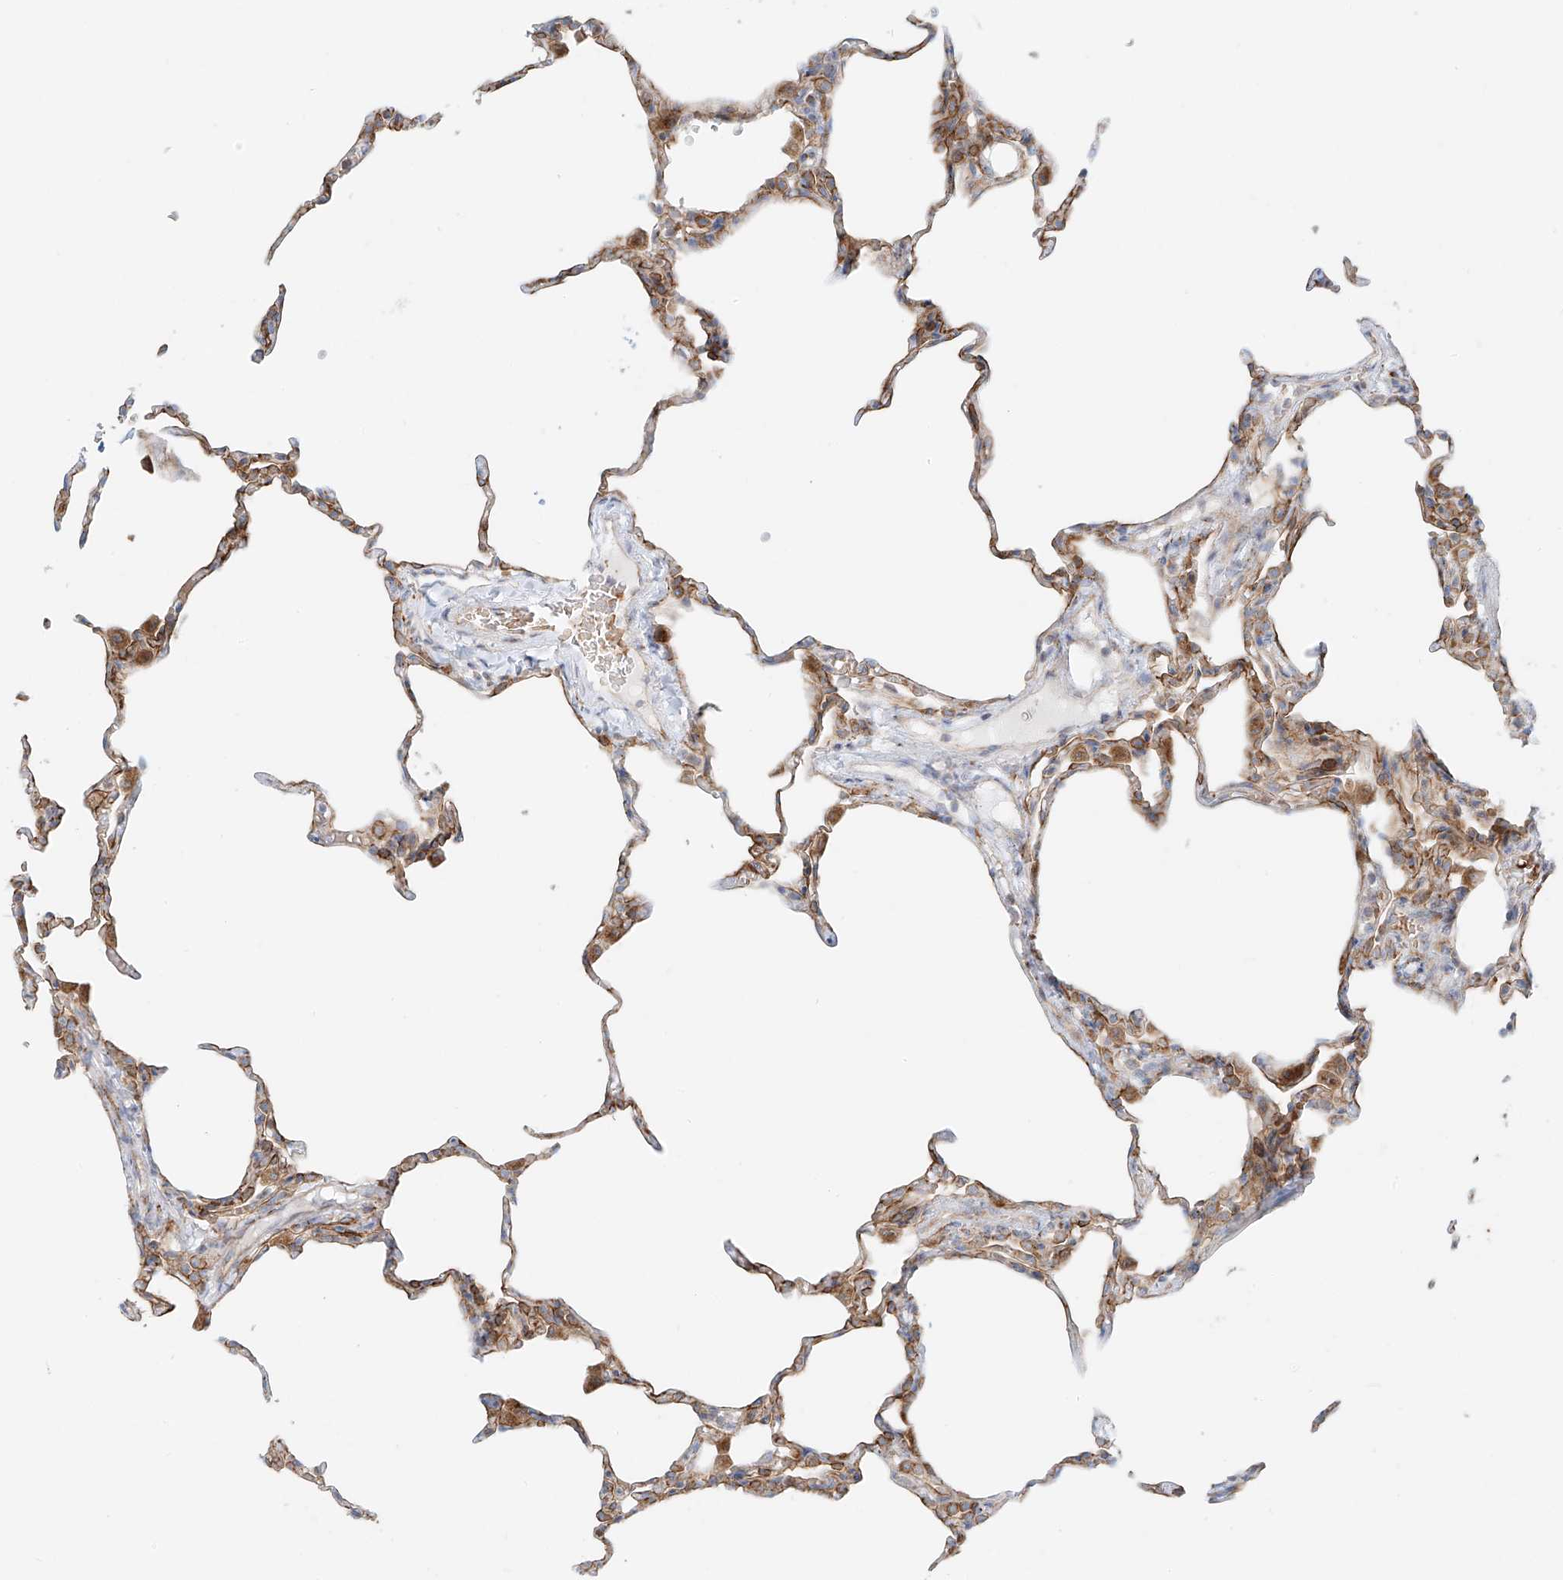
{"staining": {"intensity": "weak", "quantity": ">75%", "location": "cytoplasmic/membranous"}, "tissue": "lung", "cell_type": "Alveolar cells", "image_type": "normal", "snomed": [{"axis": "morphology", "description": "Normal tissue, NOS"}, {"axis": "topography", "description": "Lung"}], "caption": "Alveolar cells display low levels of weak cytoplasmic/membranous positivity in about >75% of cells in benign lung.", "gene": "EIPR1", "patient": {"sex": "male", "age": 20}}